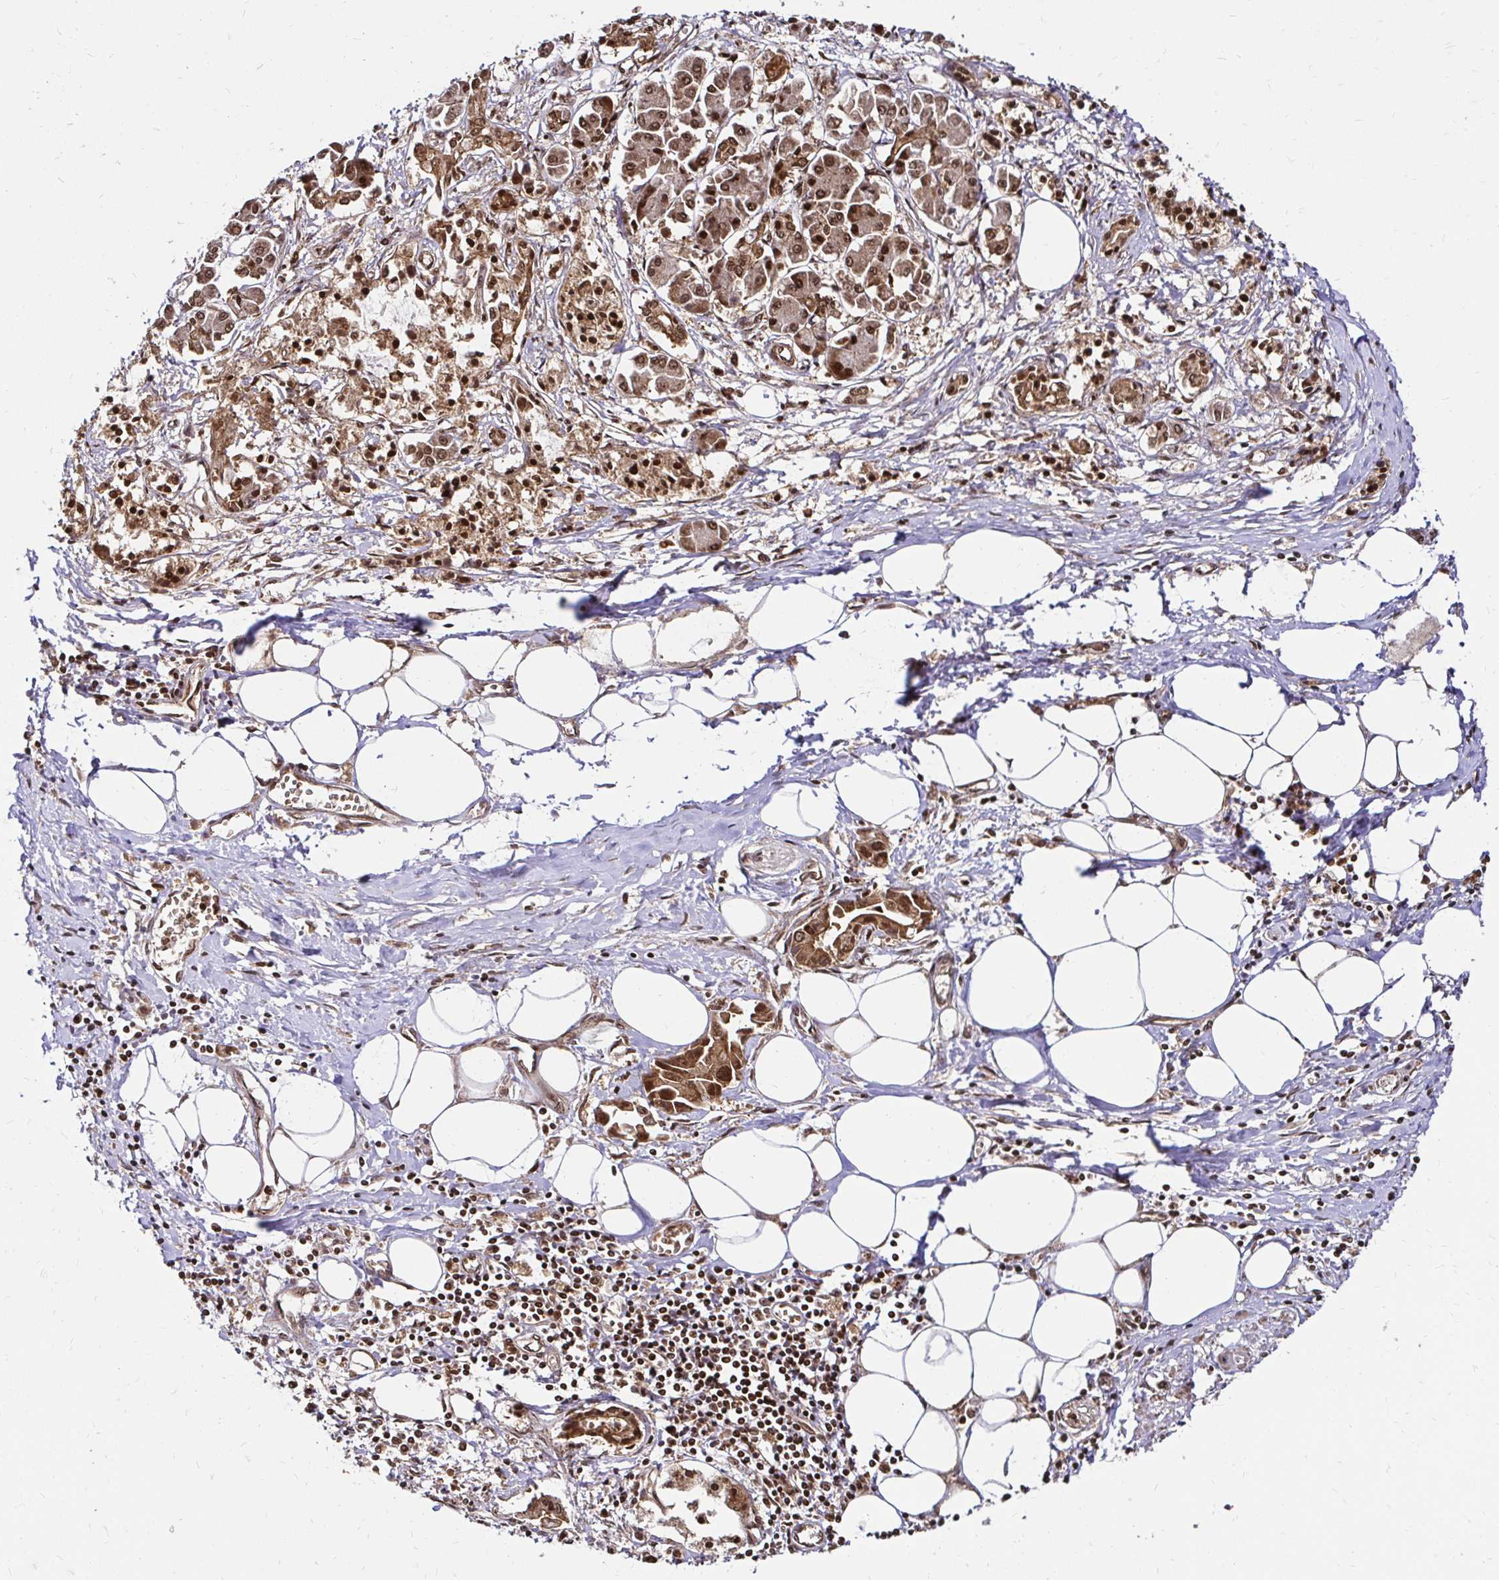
{"staining": {"intensity": "moderate", "quantity": ">75%", "location": "cytoplasmic/membranous,nuclear"}, "tissue": "pancreatic cancer", "cell_type": "Tumor cells", "image_type": "cancer", "snomed": [{"axis": "morphology", "description": "Adenocarcinoma, NOS"}, {"axis": "topography", "description": "Pancreas"}], "caption": "Protein staining of adenocarcinoma (pancreatic) tissue exhibits moderate cytoplasmic/membranous and nuclear positivity in approximately >75% of tumor cells. (Stains: DAB (3,3'-diaminobenzidine) in brown, nuclei in blue, Microscopy: brightfield microscopy at high magnification).", "gene": "GLYR1", "patient": {"sex": "male", "age": 84}}